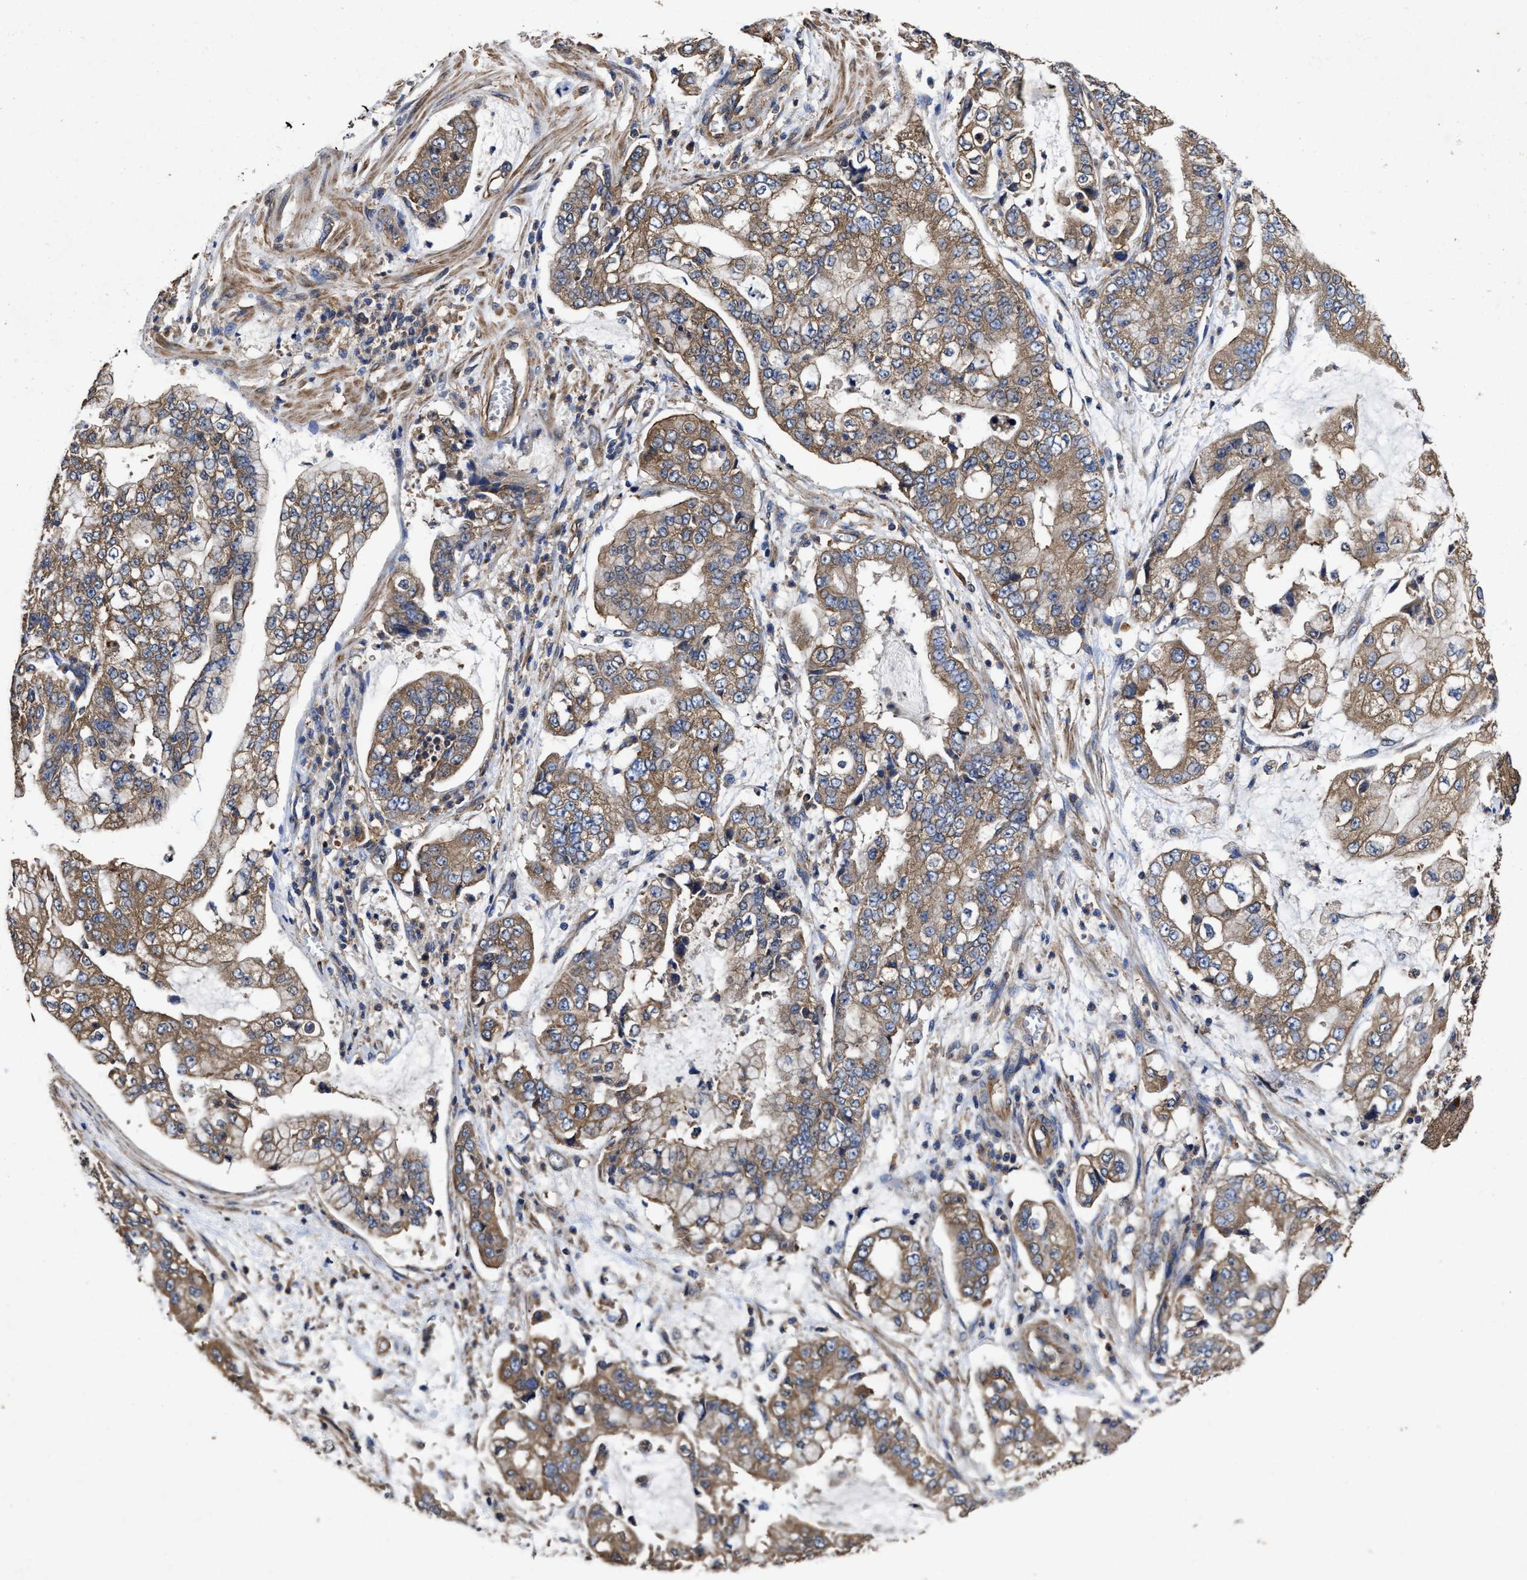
{"staining": {"intensity": "moderate", "quantity": ">75%", "location": "cytoplasmic/membranous"}, "tissue": "stomach cancer", "cell_type": "Tumor cells", "image_type": "cancer", "snomed": [{"axis": "morphology", "description": "Adenocarcinoma, NOS"}, {"axis": "topography", "description": "Stomach"}], "caption": "Protein staining by immunohistochemistry reveals moderate cytoplasmic/membranous positivity in approximately >75% of tumor cells in stomach cancer (adenocarcinoma).", "gene": "SFXN4", "patient": {"sex": "male", "age": 76}}